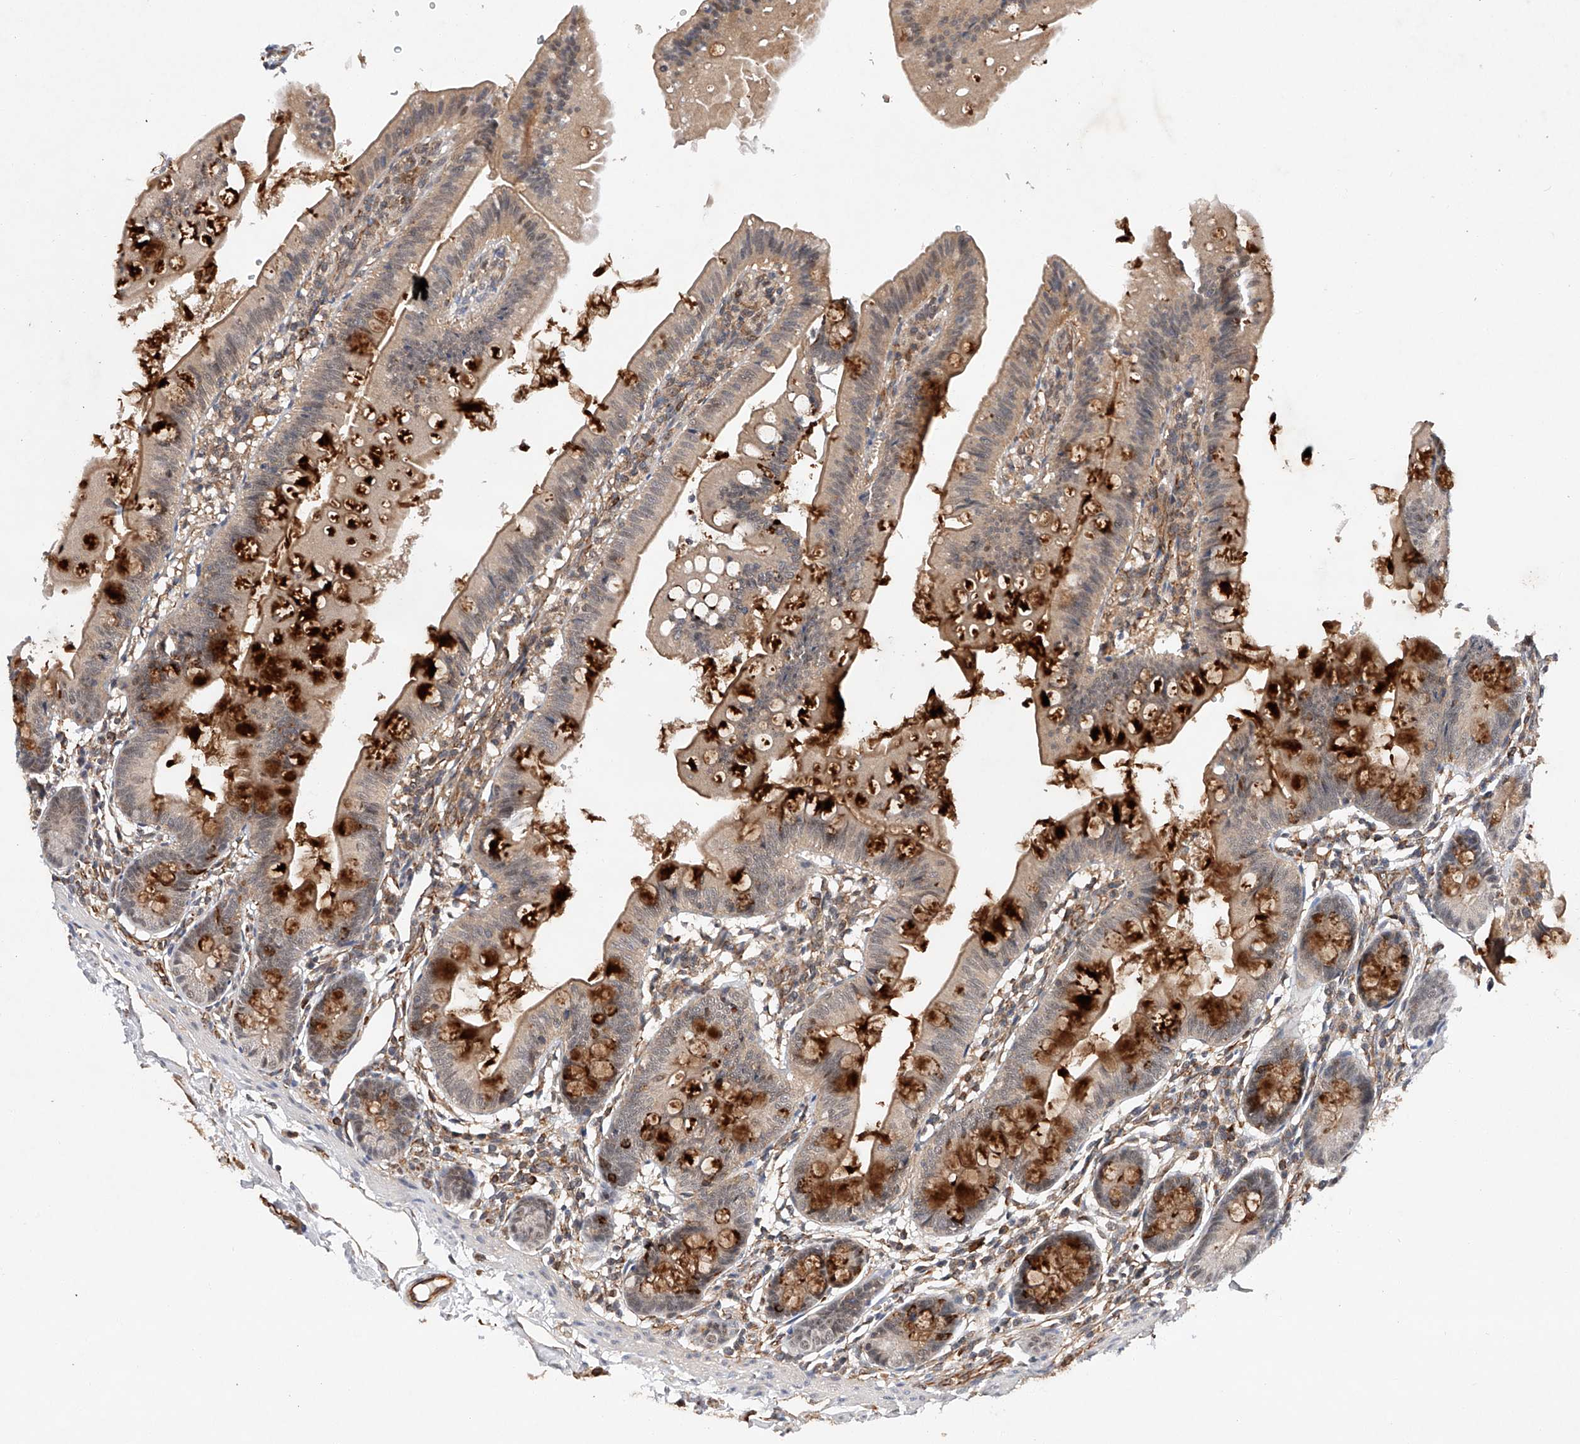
{"staining": {"intensity": "strong", "quantity": "25%-75%", "location": "cytoplasmic/membranous"}, "tissue": "small intestine", "cell_type": "Glandular cells", "image_type": "normal", "snomed": [{"axis": "morphology", "description": "Normal tissue, NOS"}, {"axis": "topography", "description": "Small intestine"}], "caption": "Protein analysis of normal small intestine shows strong cytoplasmic/membranous positivity in about 25%-75% of glandular cells.", "gene": "AMD1", "patient": {"sex": "male", "age": 7}}